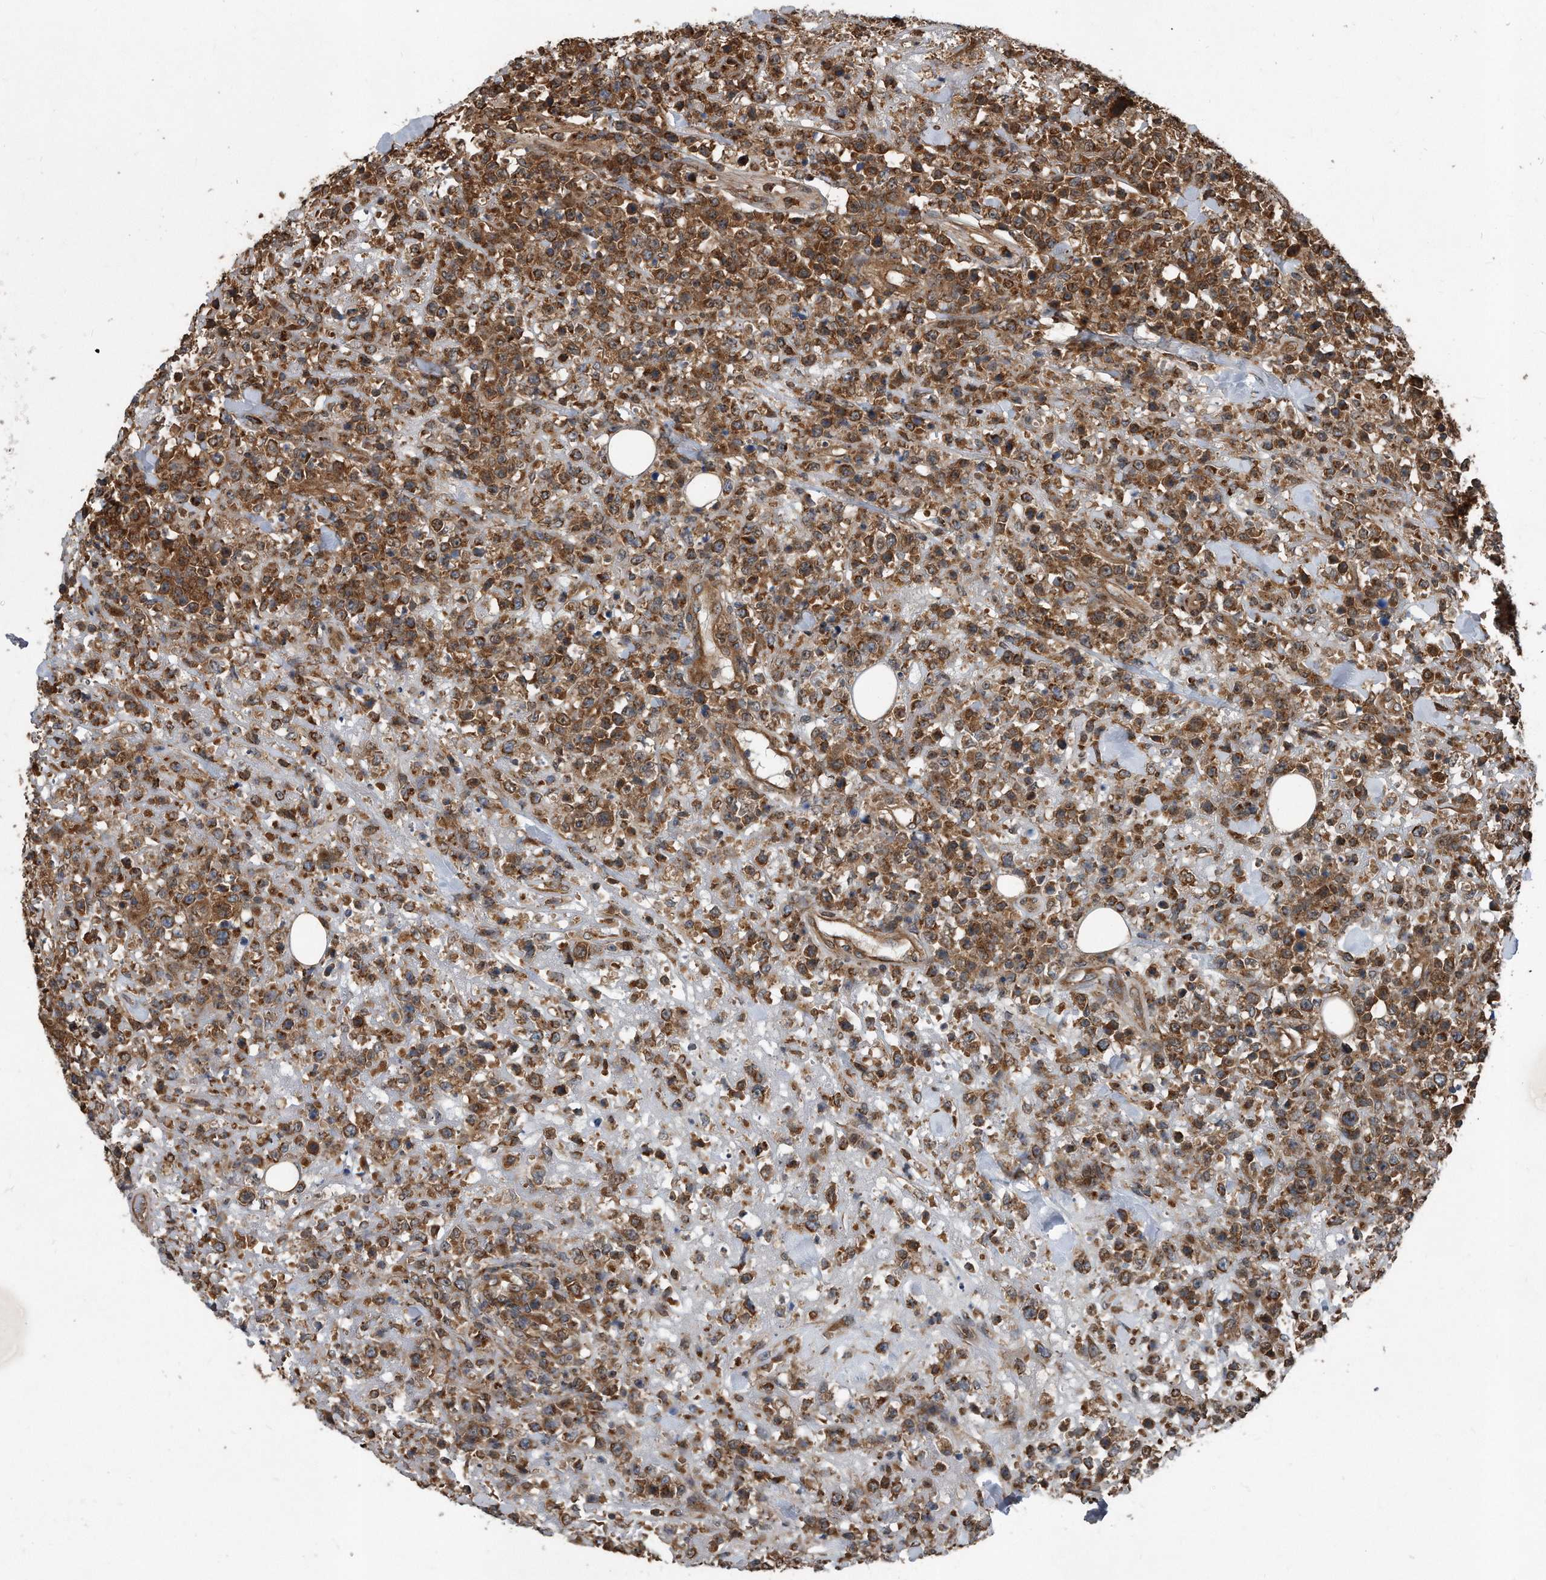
{"staining": {"intensity": "moderate", "quantity": ">75%", "location": "cytoplasmic/membranous"}, "tissue": "lymphoma", "cell_type": "Tumor cells", "image_type": "cancer", "snomed": [{"axis": "morphology", "description": "Malignant lymphoma, non-Hodgkin's type, High grade"}, {"axis": "topography", "description": "Colon"}], "caption": "DAB (3,3'-diaminobenzidine) immunohistochemical staining of human malignant lymphoma, non-Hodgkin's type (high-grade) demonstrates moderate cytoplasmic/membranous protein positivity in about >75% of tumor cells.", "gene": "FAM136A", "patient": {"sex": "female", "age": 53}}